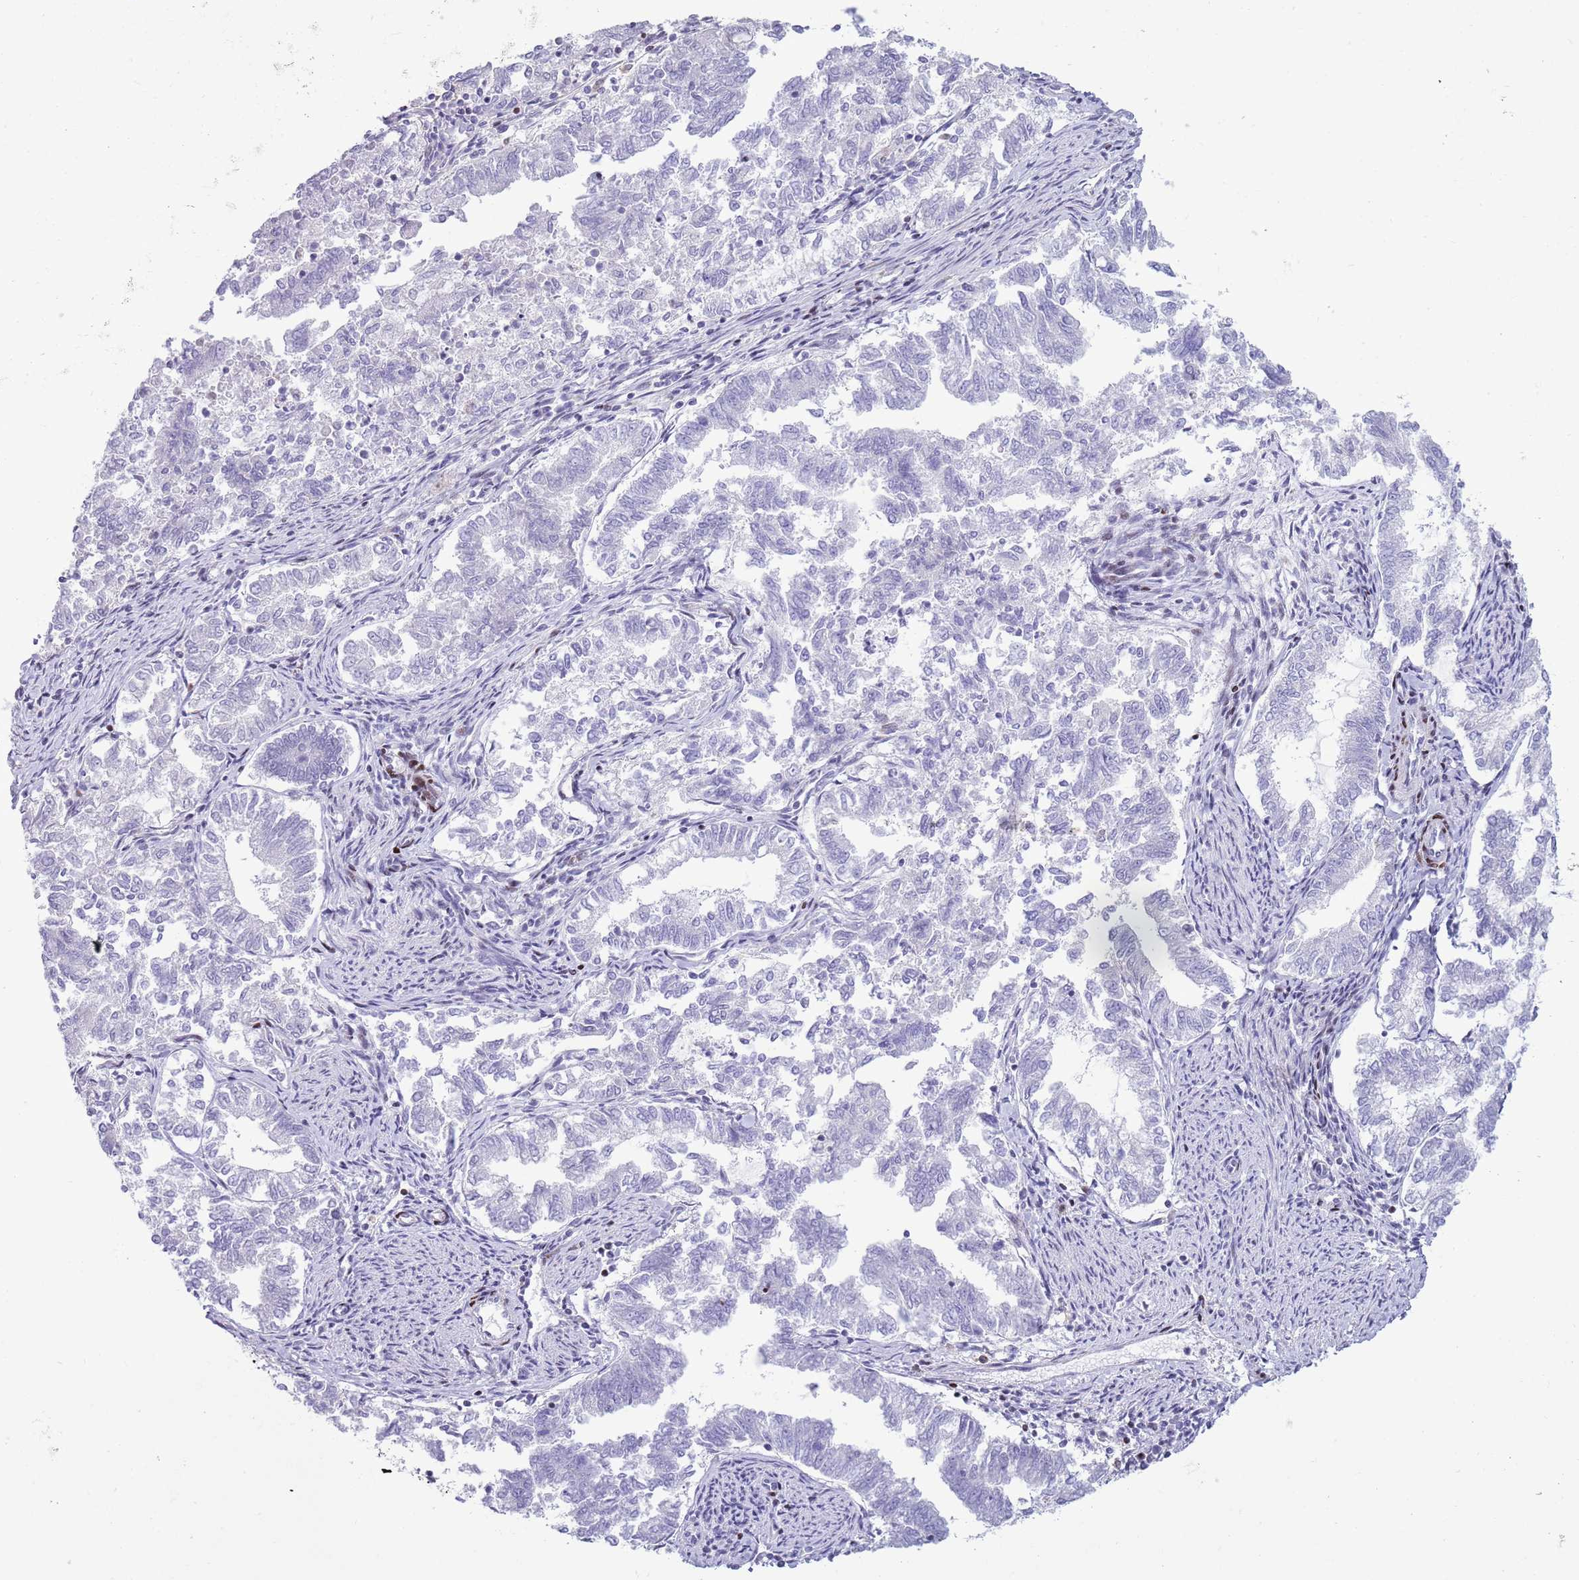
{"staining": {"intensity": "negative", "quantity": "none", "location": "none"}, "tissue": "endometrial cancer", "cell_type": "Tumor cells", "image_type": "cancer", "snomed": [{"axis": "morphology", "description": "Adenocarcinoma, NOS"}, {"axis": "topography", "description": "Endometrium"}], "caption": "Tumor cells show no significant protein staining in endometrial cancer (adenocarcinoma). (DAB immunohistochemistry with hematoxylin counter stain).", "gene": "ANO8", "patient": {"sex": "female", "age": 79}}